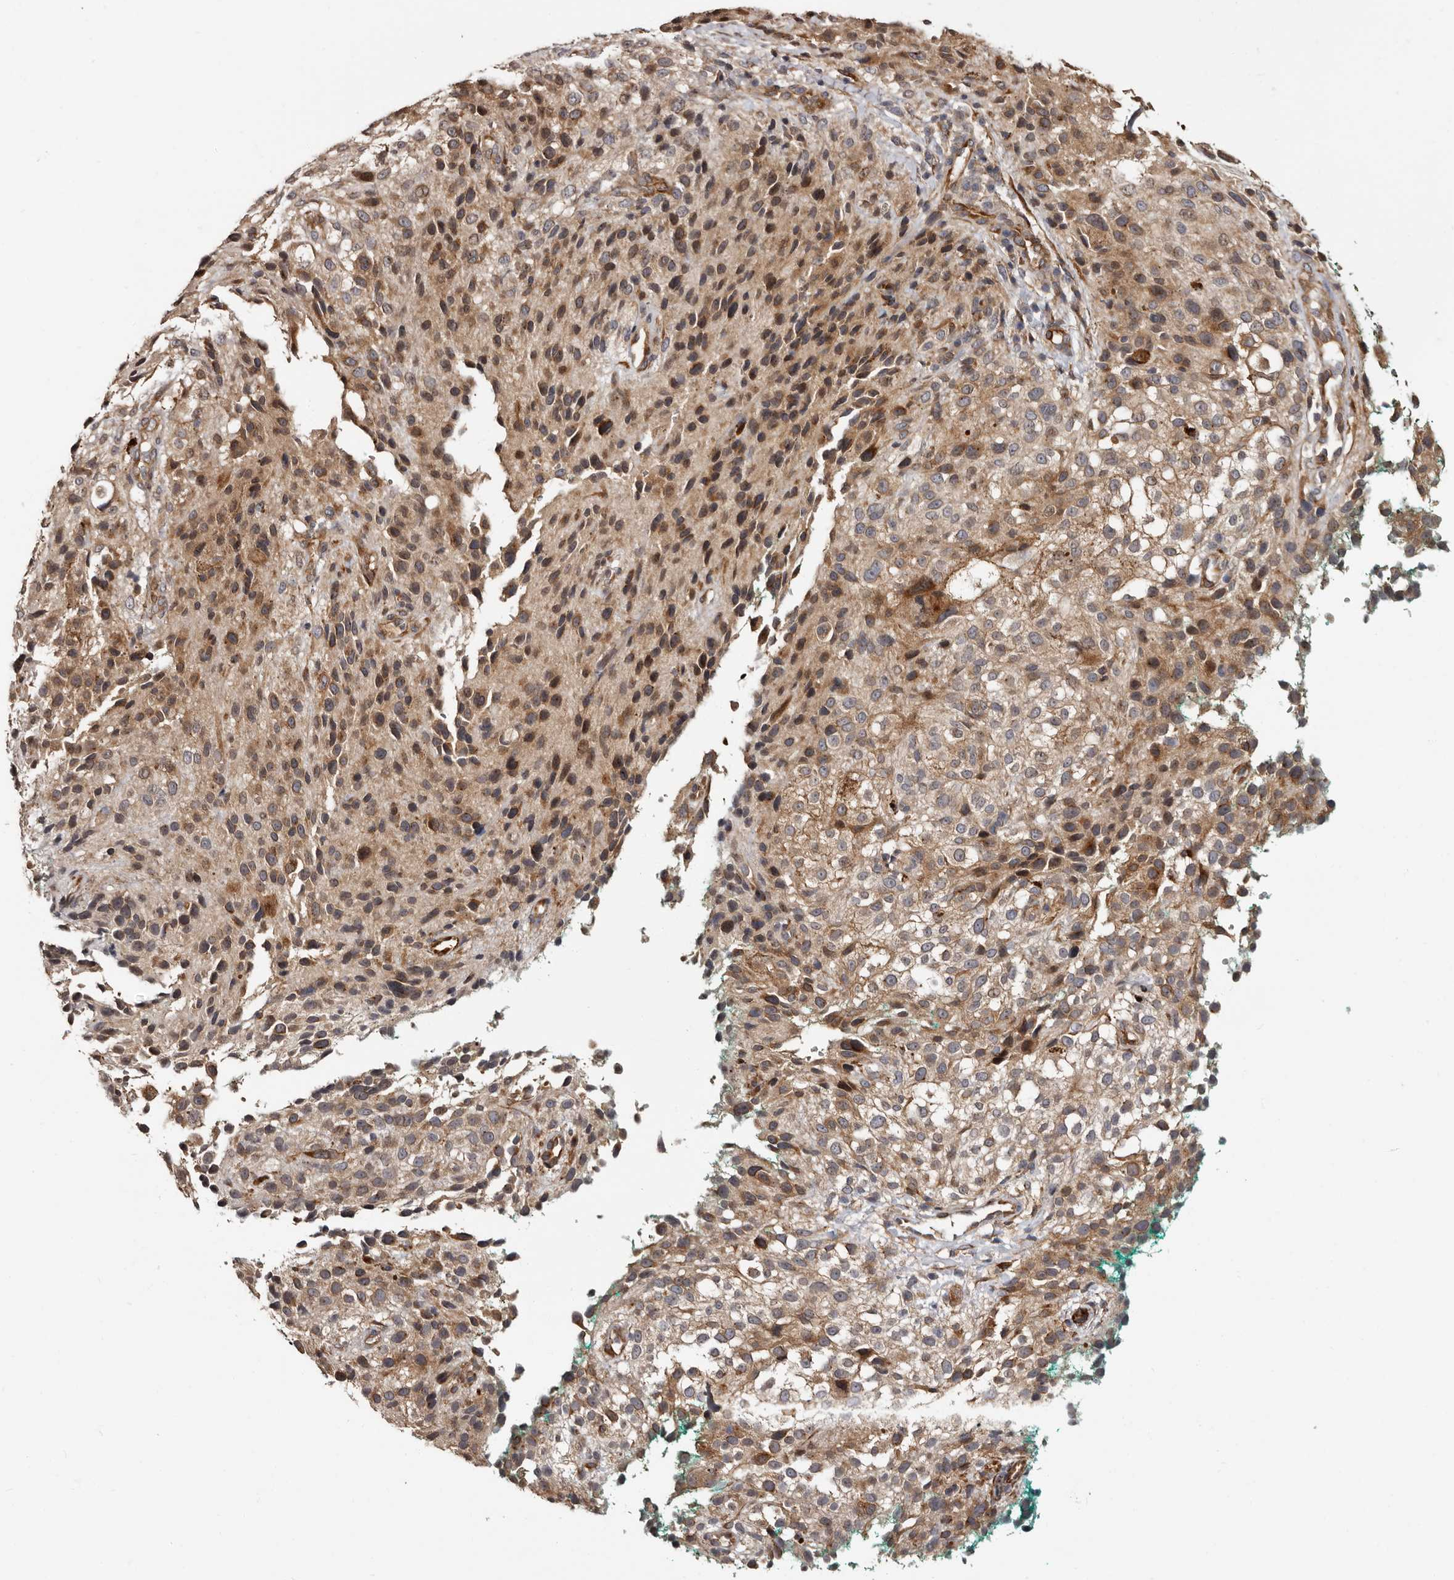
{"staining": {"intensity": "weak", "quantity": ">75%", "location": "cytoplasmic/membranous"}, "tissue": "melanoma", "cell_type": "Tumor cells", "image_type": "cancer", "snomed": [{"axis": "morphology", "description": "Necrosis, NOS"}, {"axis": "morphology", "description": "Malignant melanoma, NOS"}, {"axis": "topography", "description": "Skin"}], "caption": "Malignant melanoma stained with DAB (3,3'-diaminobenzidine) immunohistochemistry shows low levels of weak cytoplasmic/membranous staining in about >75% of tumor cells.", "gene": "TBC1D22B", "patient": {"sex": "female", "age": 87}}